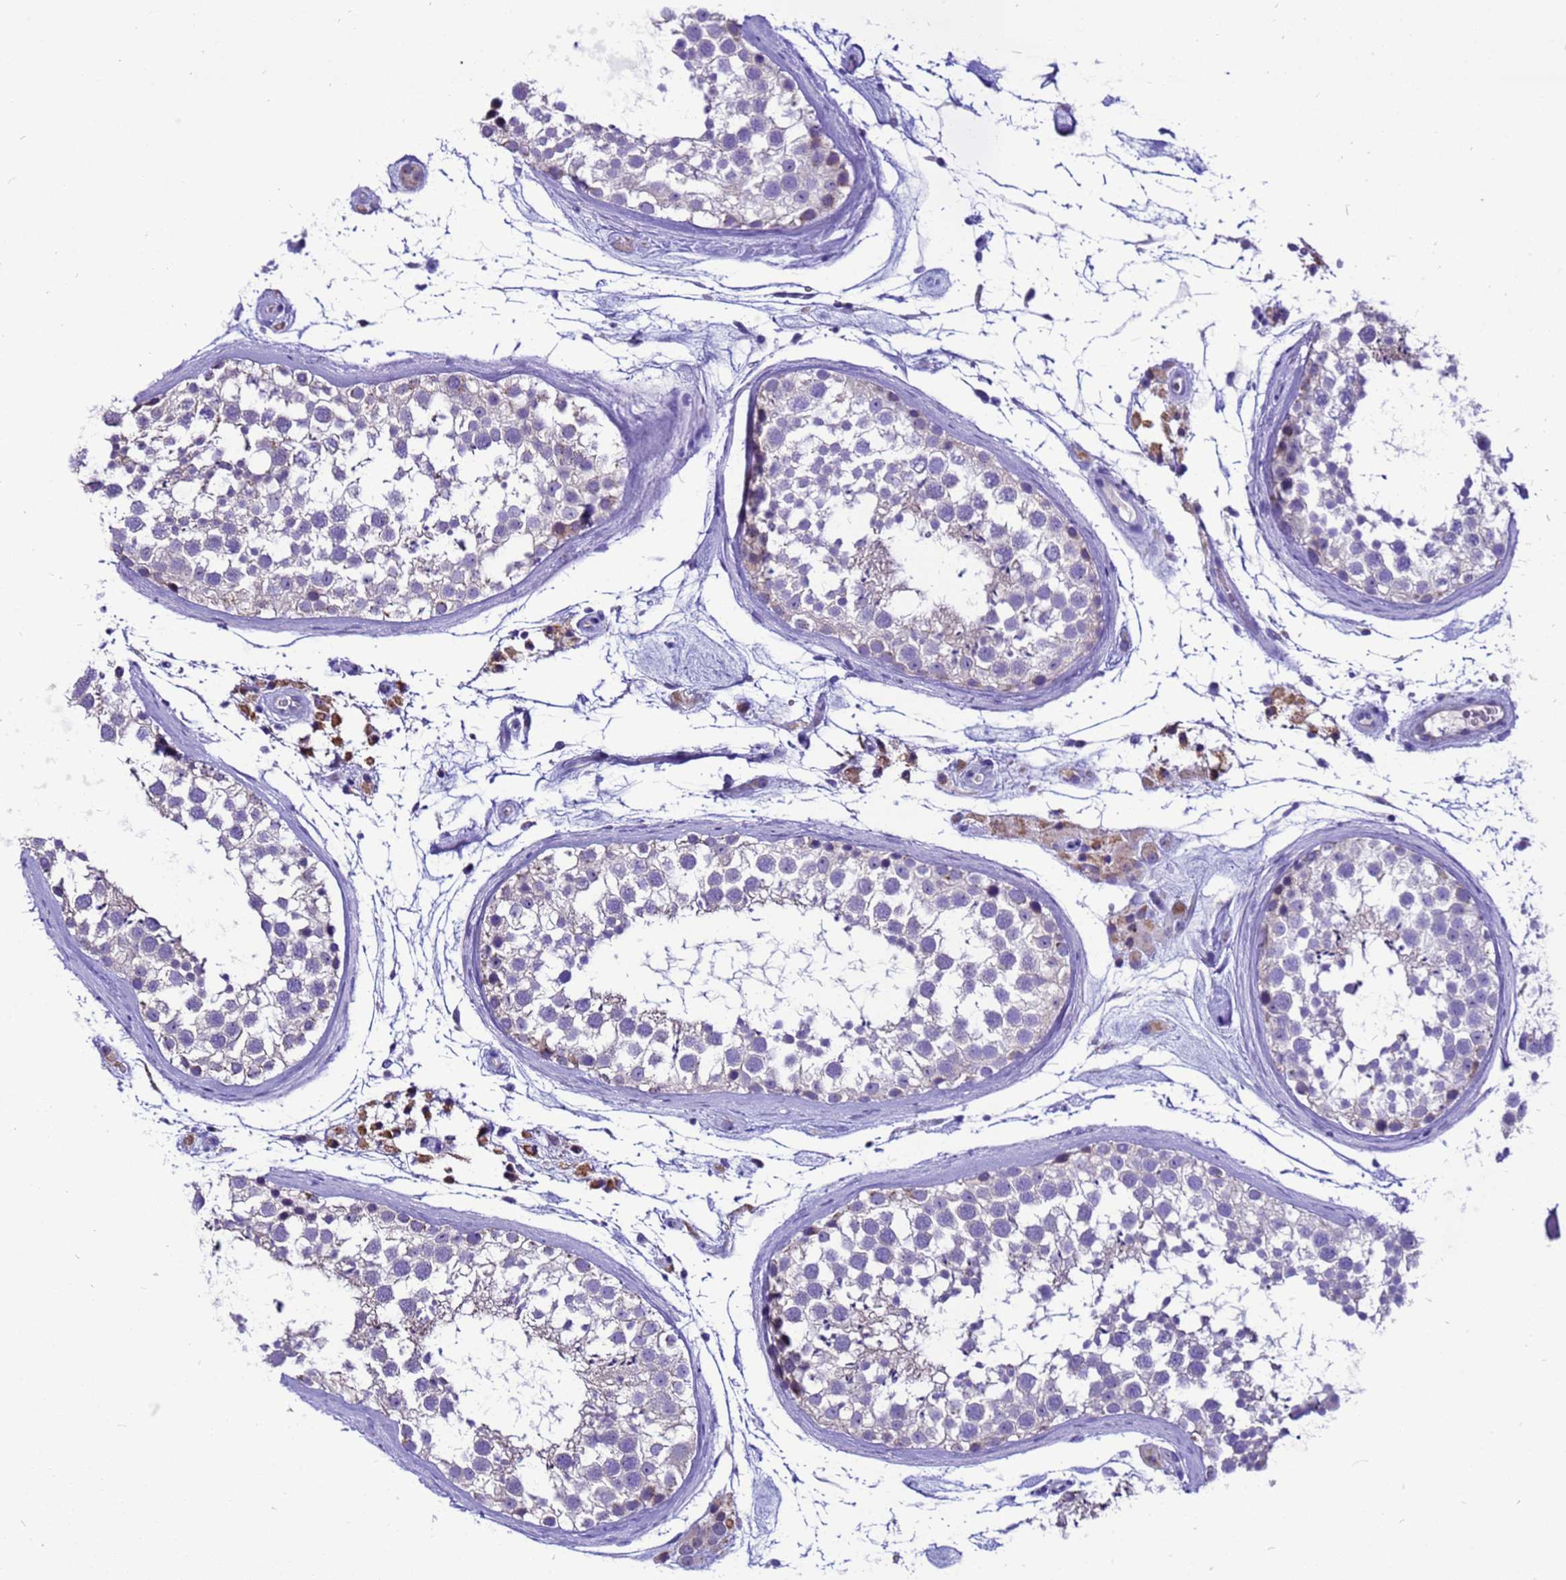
{"staining": {"intensity": "negative", "quantity": "none", "location": "none"}, "tissue": "testis", "cell_type": "Cells in seminiferous ducts", "image_type": "normal", "snomed": [{"axis": "morphology", "description": "Normal tissue, NOS"}, {"axis": "topography", "description": "Testis"}], "caption": "IHC micrograph of benign testis stained for a protein (brown), which displays no staining in cells in seminiferous ducts. The staining was performed using DAB (3,3'-diaminobenzidine) to visualize the protein expression in brown, while the nuclei were stained in blue with hematoxylin (Magnification: 20x).", "gene": "PIEZO2", "patient": {"sex": "male", "age": 46}}